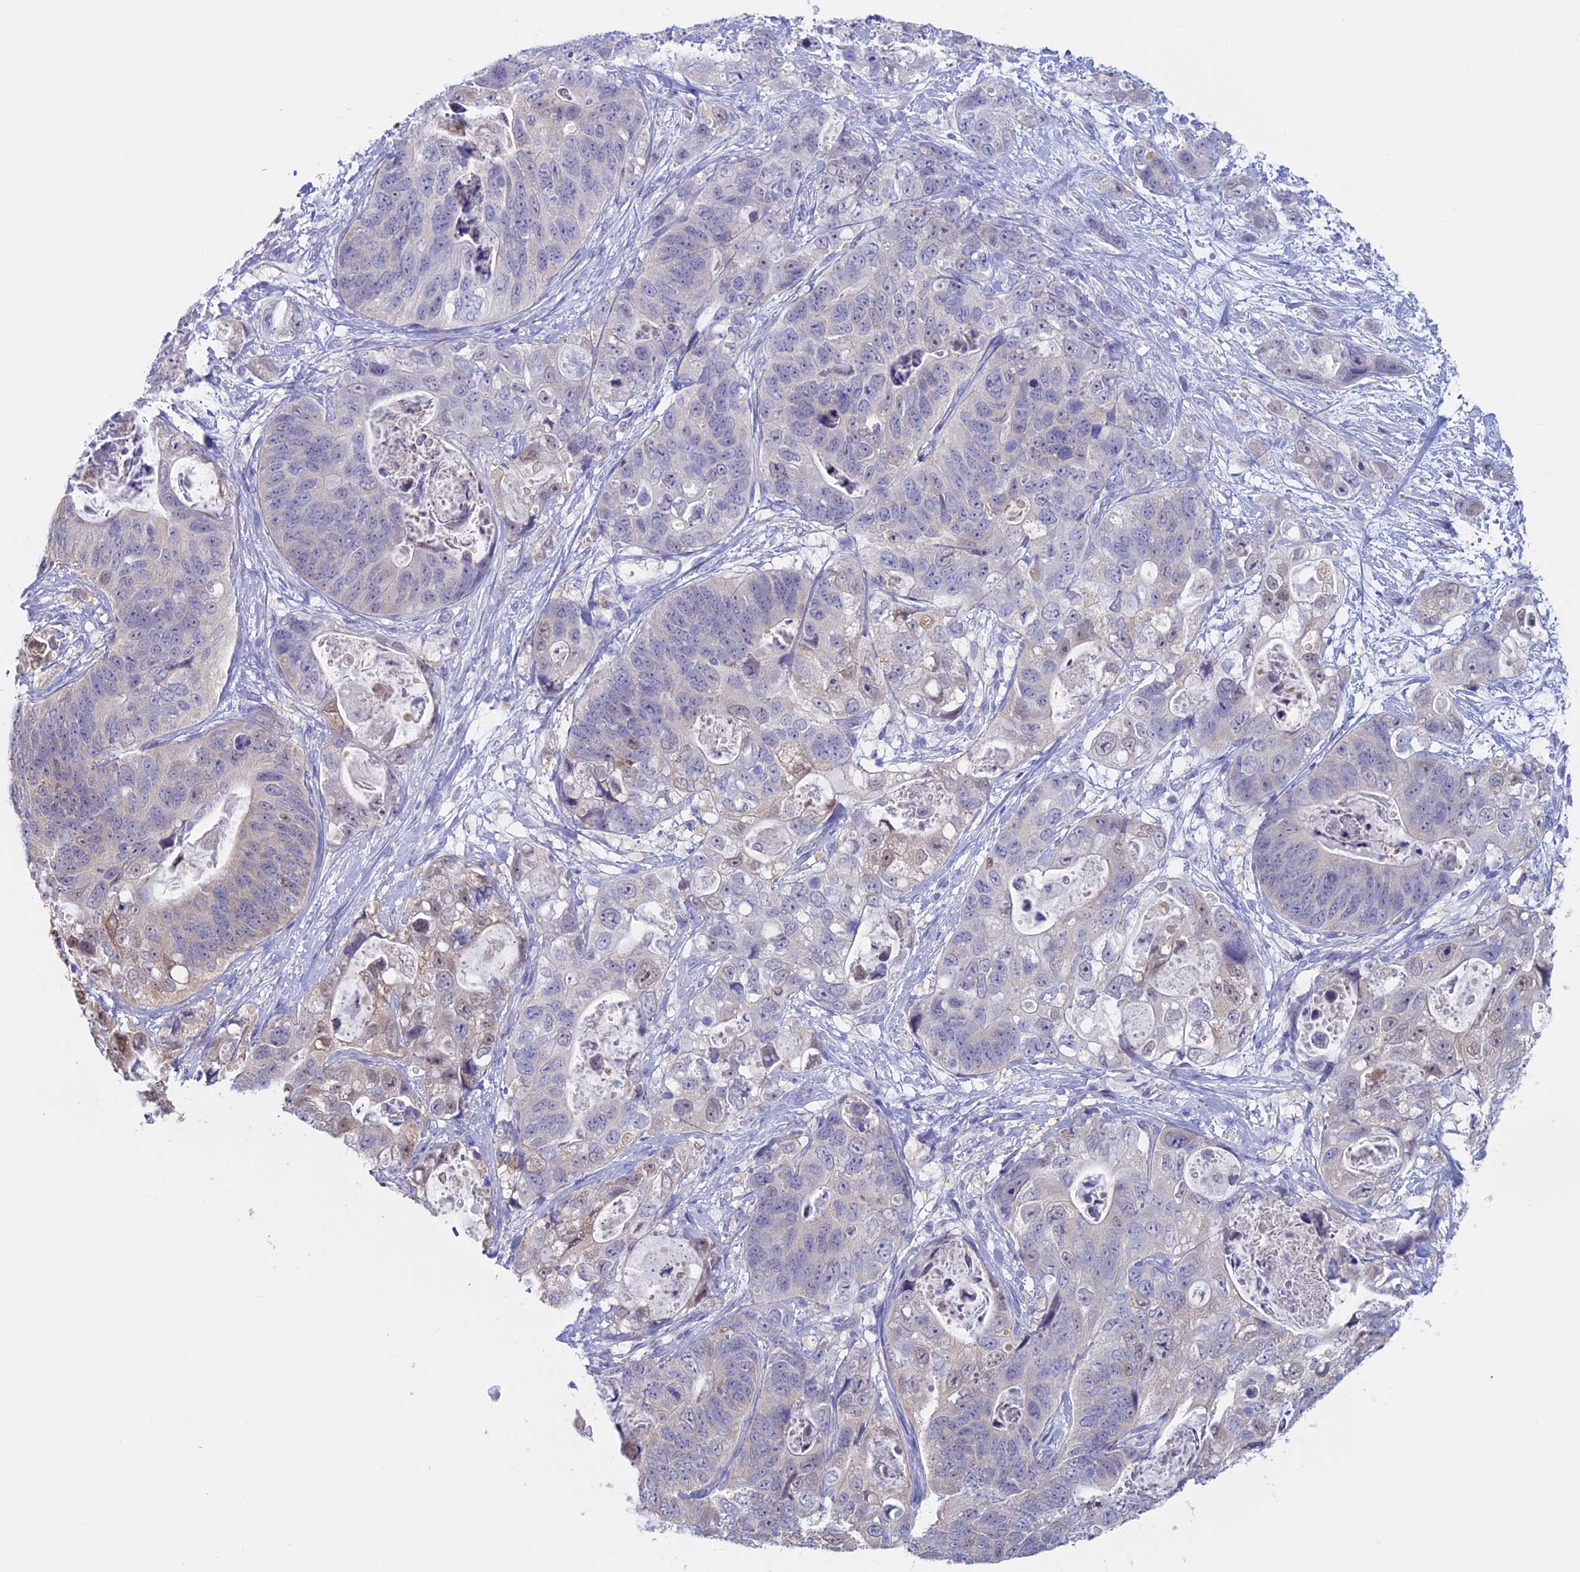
{"staining": {"intensity": "negative", "quantity": "none", "location": "none"}, "tissue": "stomach cancer", "cell_type": "Tumor cells", "image_type": "cancer", "snomed": [{"axis": "morphology", "description": "Adenocarcinoma, NOS"}, {"axis": "topography", "description": "Stomach"}], "caption": "A histopathology image of stomach adenocarcinoma stained for a protein reveals no brown staining in tumor cells. (DAB immunohistochemistry (IHC), high magnification).", "gene": "LHFPL2", "patient": {"sex": "female", "age": 89}}